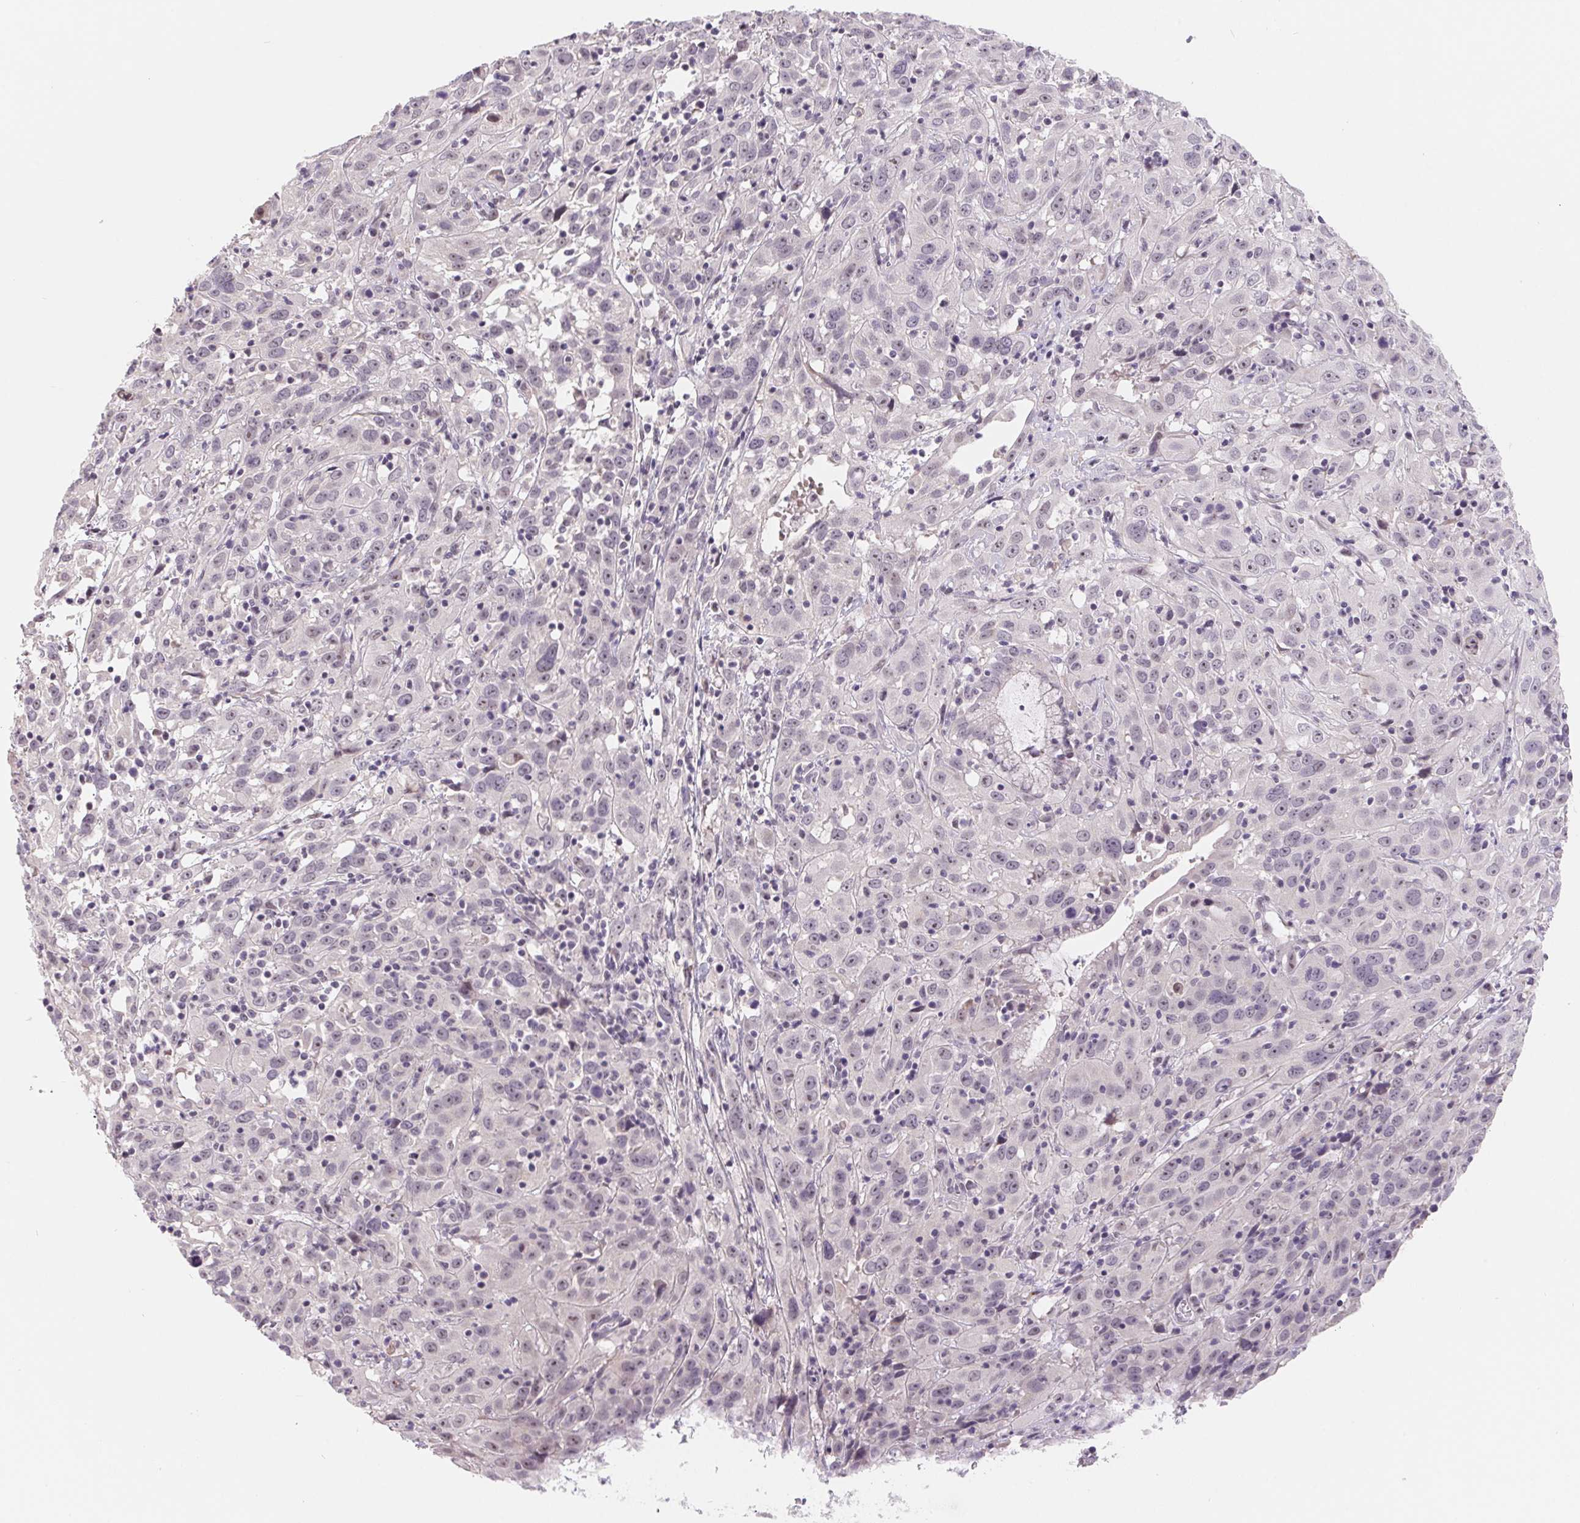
{"staining": {"intensity": "negative", "quantity": "none", "location": "none"}, "tissue": "cervical cancer", "cell_type": "Tumor cells", "image_type": "cancer", "snomed": [{"axis": "morphology", "description": "Squamous cell carcinoma, NOS"}, {"axis": "topography", "description": "Cervix"}], "caption": "This image is of cervical cancer stained with immunohistochemistry to label a protein in brown with the nuclei are counter-stained blue. There is no staining in tumor cells.", "gene": "LCA5L", "patient": {"sex": "female", "age": 32}}